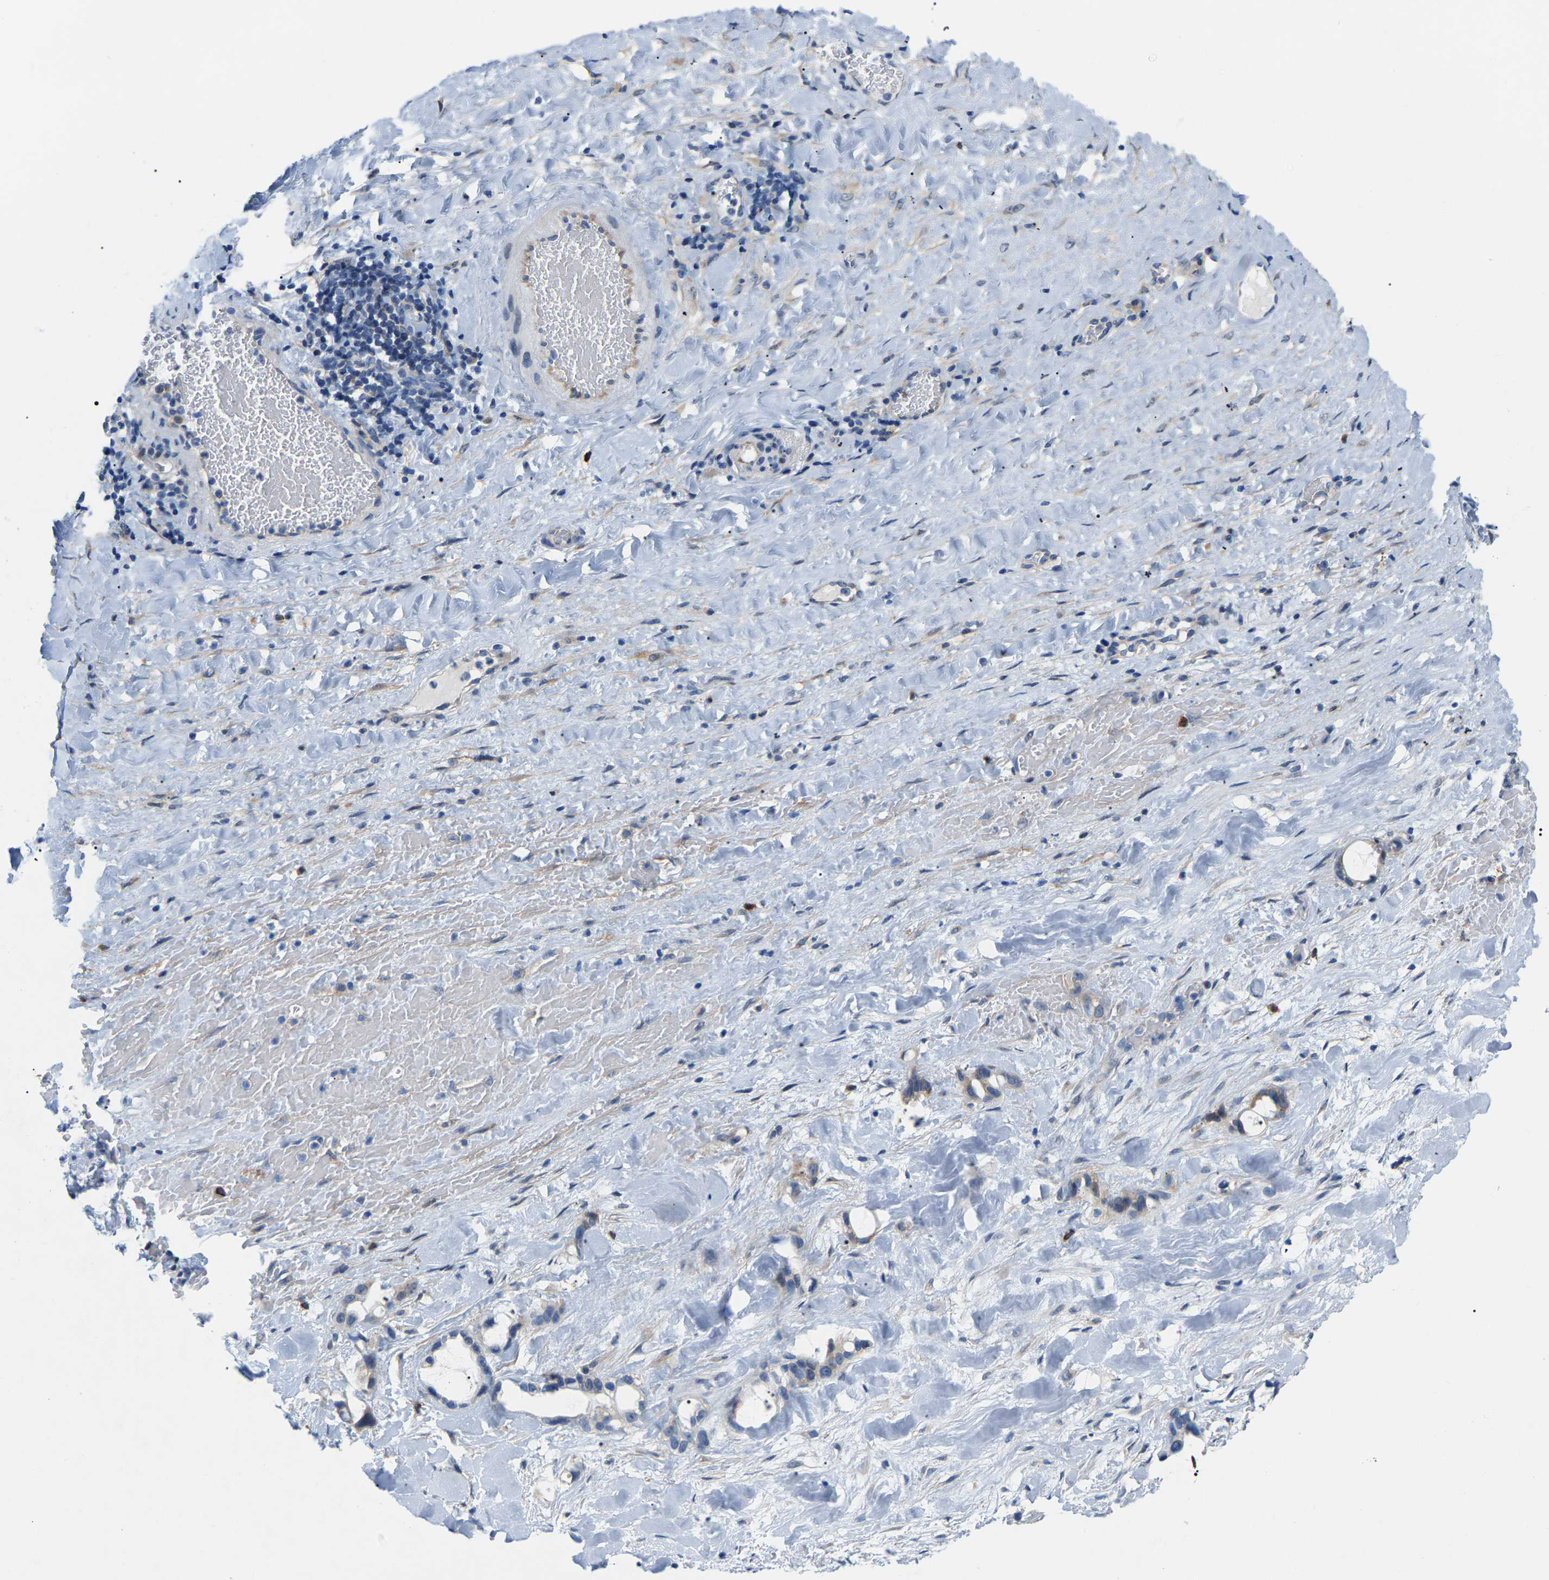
{"staining": {"intensity": "weak", "quantity": "<25%", "location": "cytoplasmic/membranous"}, "tissue": "liver cancer", "cell_type": "Tumor cells", "image_type": "cancer", "snomed": [{"axis": "morphology", "description": "Cholangiocarcinoma"}, {"axis": "topography", "description": "Liver"}], "caption": "Immunohistochemistry (IHC) photomicrograph of liver cancer stained for a protein (brown), which reveals no expression in tumor cells.", "gene": "ABTB2", "patient": {"sex": "female", "age": 65}}